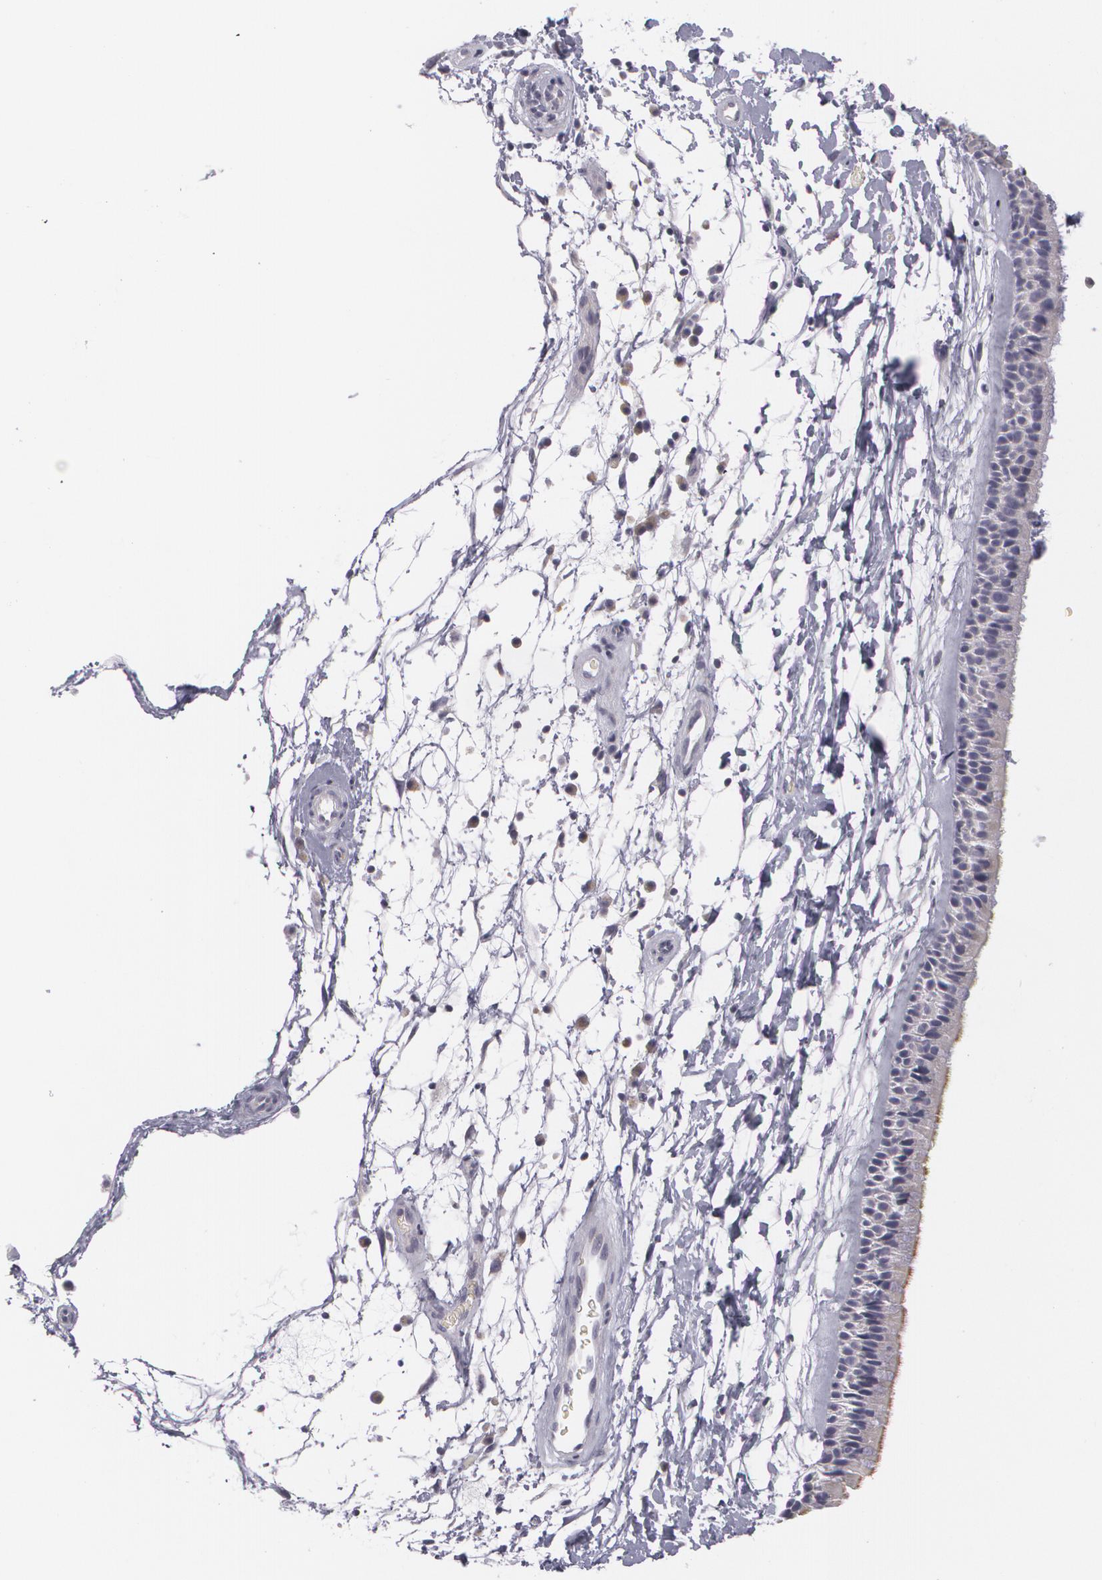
{"staining": {"intensity": "negative", "quantity": "none", "location": "none"}, "tissue": "nasopharynx", "cell_type": "Respiratory epithelial cells", "image_type": "normal", "snomed": [{"axis": "morphology", "description": "Normal tissue, NOS"}, {"axis": "topography", "description": "Nasopharynx"}], "caption": "Immunohistochemistry micrograph of benign nasopharynx: nasopharynx stained with DAB (3,3'-diaminobenzidine) demonstrates no significant protein expression in respiratory epithelial cells. (Brightfield microscopy of DAB (3,3'-diaminobenzidine) IHC at high magnification).", "gene": "MBNL3", "patient": {"sex": "male", "age": 13}}